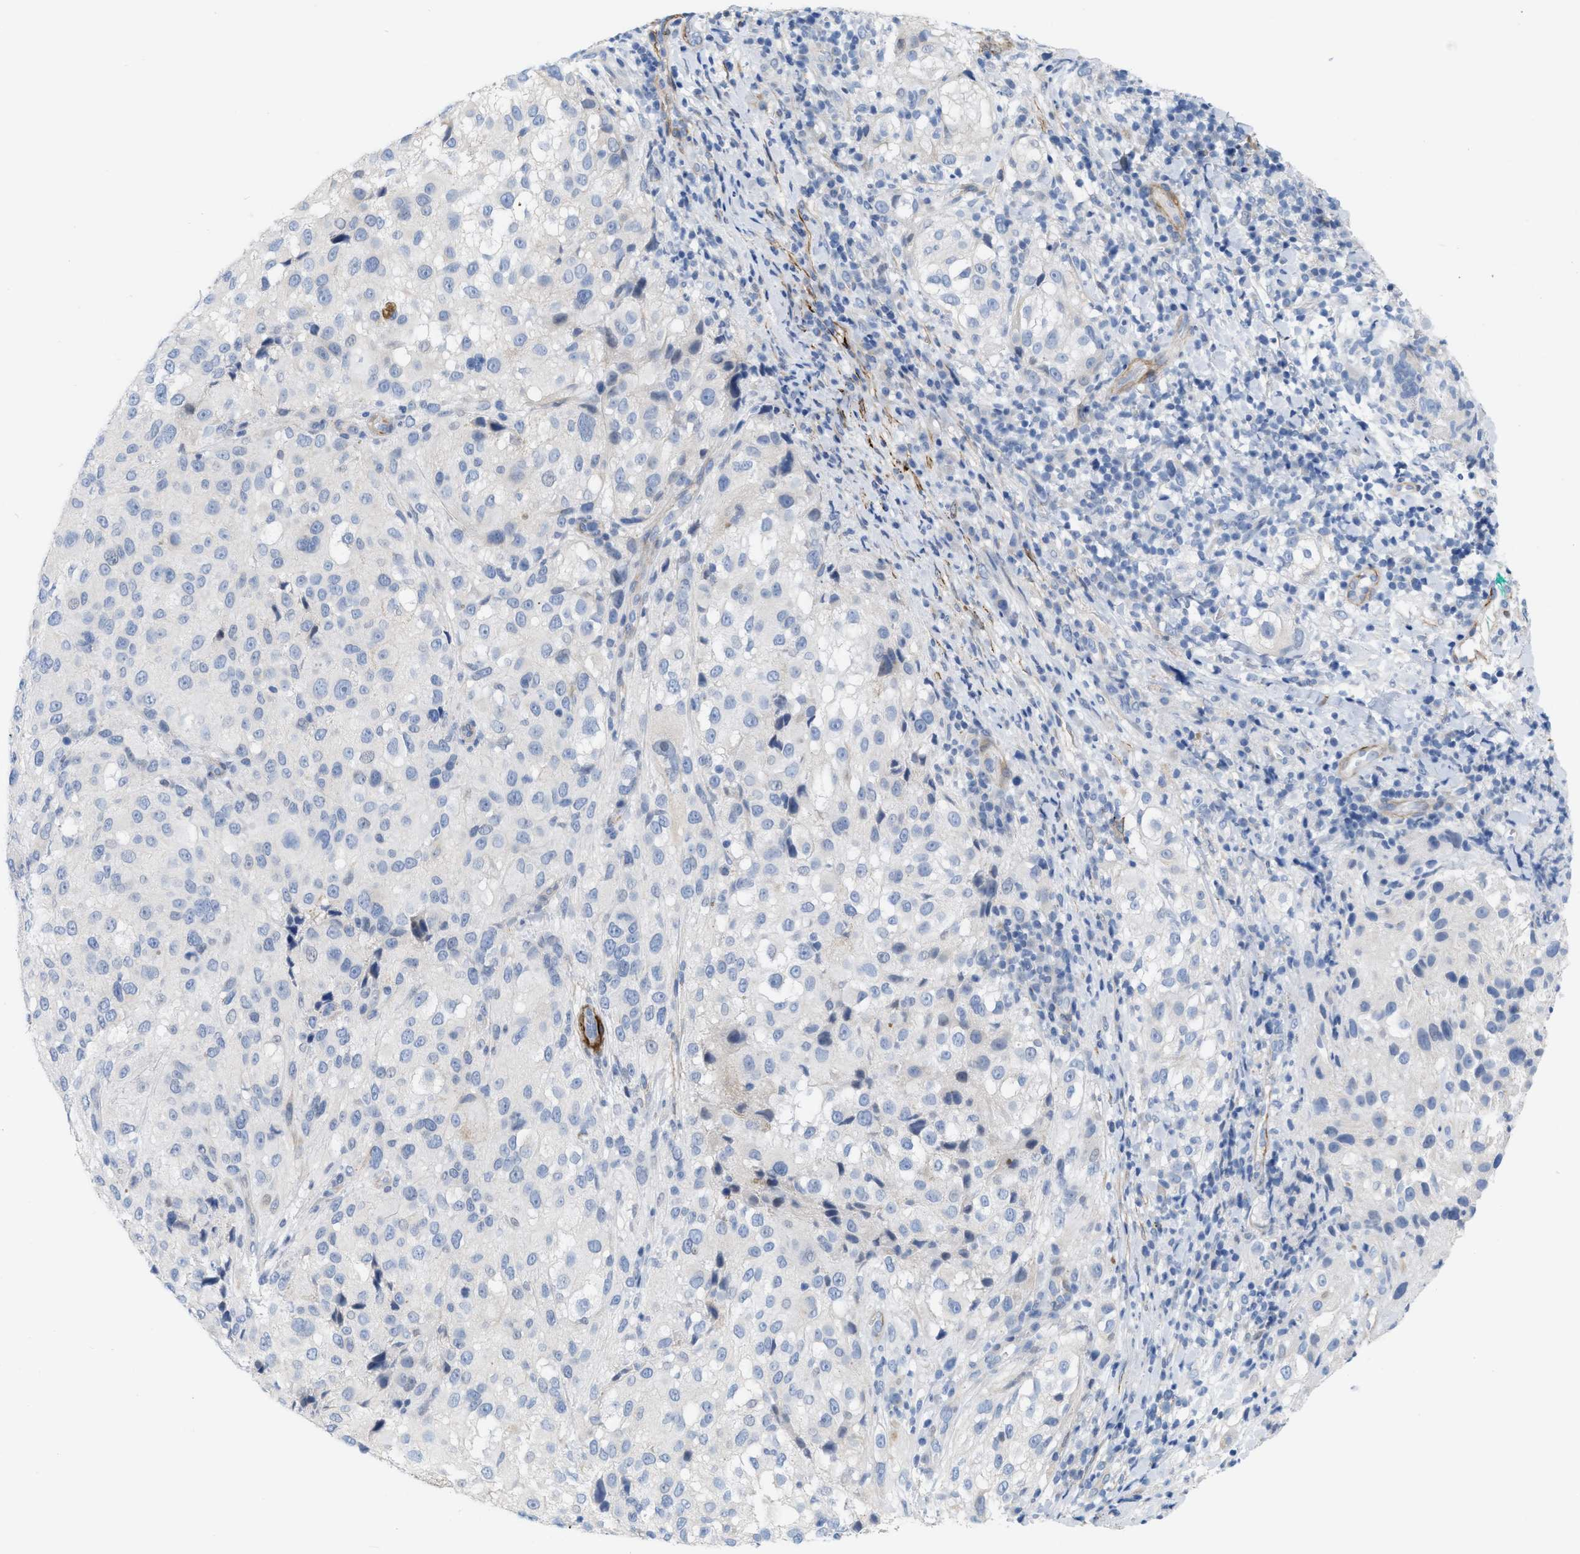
{"staining": {"intensity": "negative", "quantity": "none", "location": "none"}, "tissue": "melanoma", "cell_type": "Tumor cells", "image_type": "cancer", "snomed": [{"axis": "morphology", "description": "Necrosis, NOS"}, {"axis": "morphology", "description": "Malignant melanoma, NOS"}, {"axis": "topography", "description": "Skin"}], "caption": "IHC photomicrograph of human melanoma stained for a protein (brown), which demonstrates no expression in tumor cells. The staining is performed using DAB (3,3'-diaminobenzidine) brown chromogen with nuclei counter-stained in using hematoxylin.", "gene": "TAGLN", "patient": {"sex": "female", "age": 87}}